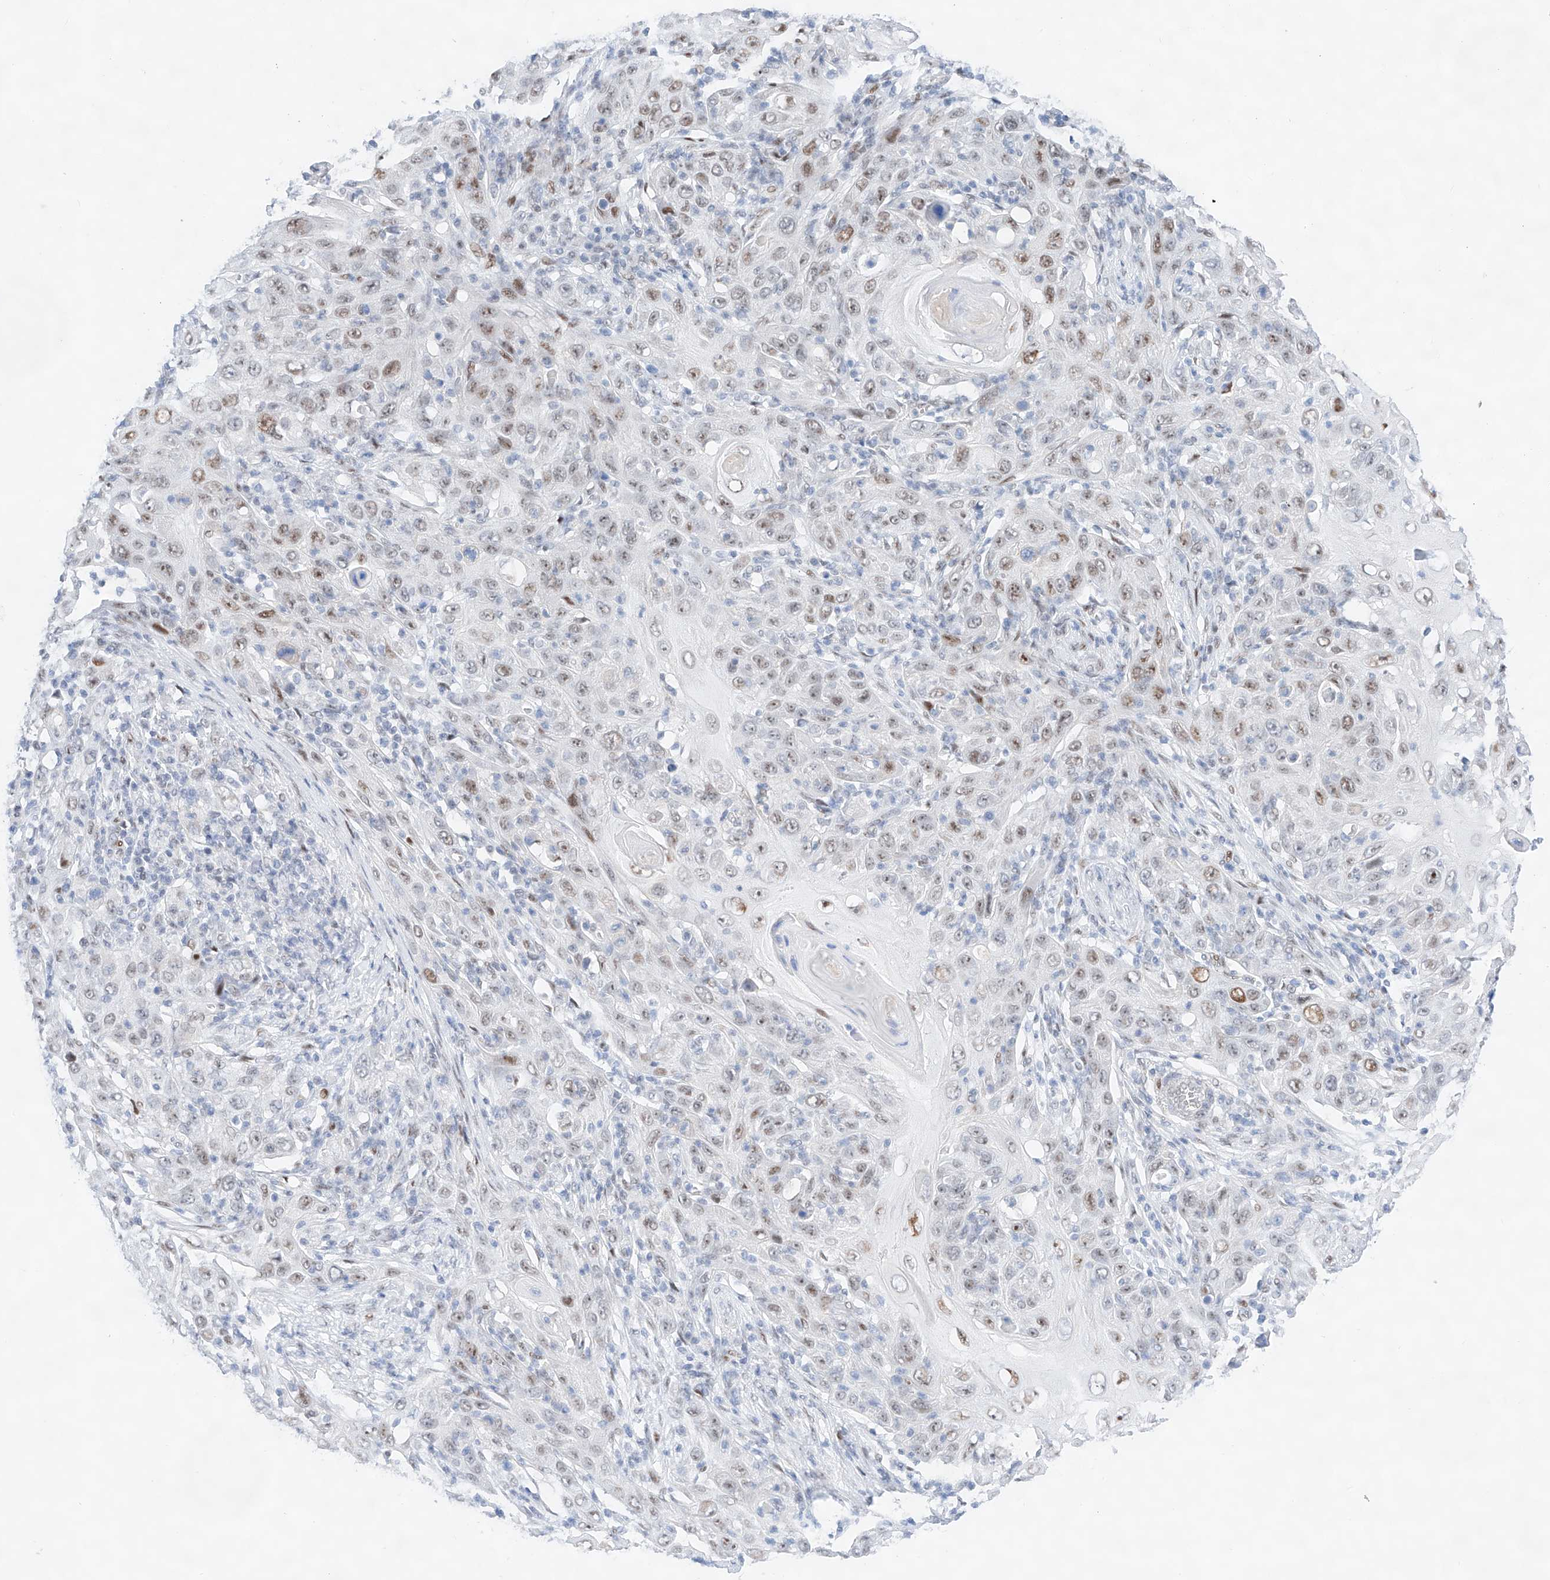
{"staining": {"intensity": "moderate", "quantity": ">75%", "location": "nuclear"}, "tissue": "skin cancer", "cell_type": "Tumor cells", "image_type": "cancer", "snomed": [{"axis": "morphology", "description": "Squamous cell carcinoma, NOS"}, {"axis": "topography", "description": "Skin"}], "caption": "Moderate nuclear staining is appreciated in about >75% of tumor cells in skin cancer (squamous cell carcinoma).", "gene": "NT5C3B", "patient": {"sex": "female", "age": 88}}